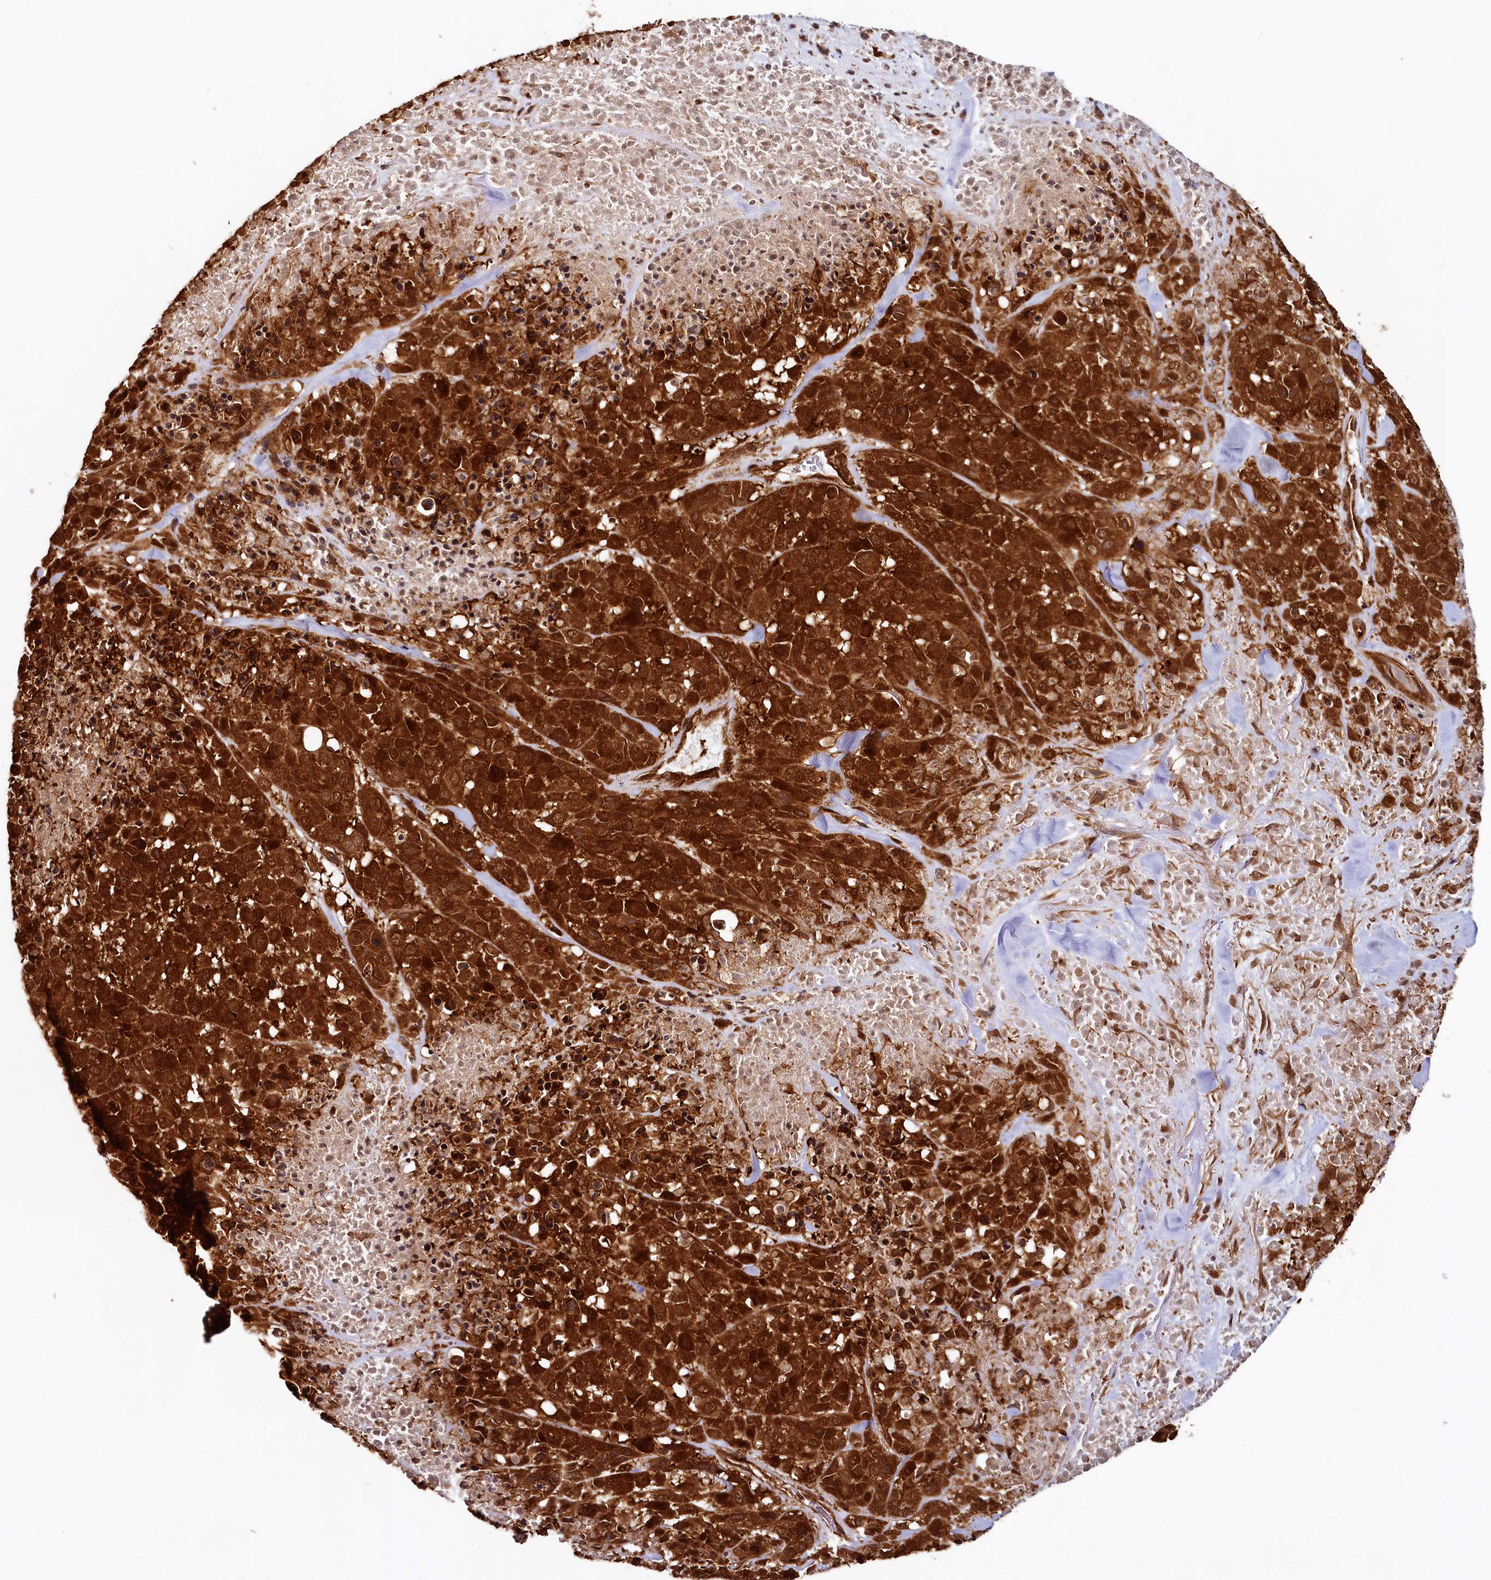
{"staining": {"intensity": "strong", "quantity": ">75%", "location": "cytoplasmic/membranous"}, "tissue": "melanoma", "cell_type": "Tumor cells", "image_type": "cancer", "snomed": [{"axis": "morphology", "description": "Malignant melanoma, Metastatic site"}, {"axis": "topography", "description": "Skin"}], "caption": "DAB (3,3'-diaminobenzidine) immunohistochemical staining of malignant melanoma (metastatic site) shows strong cytoplasmic/membranous protein positivity in approximately >75% of tumor cells.", "gene": "STUB1", "patient": {"sex": "female", "age": 81}}